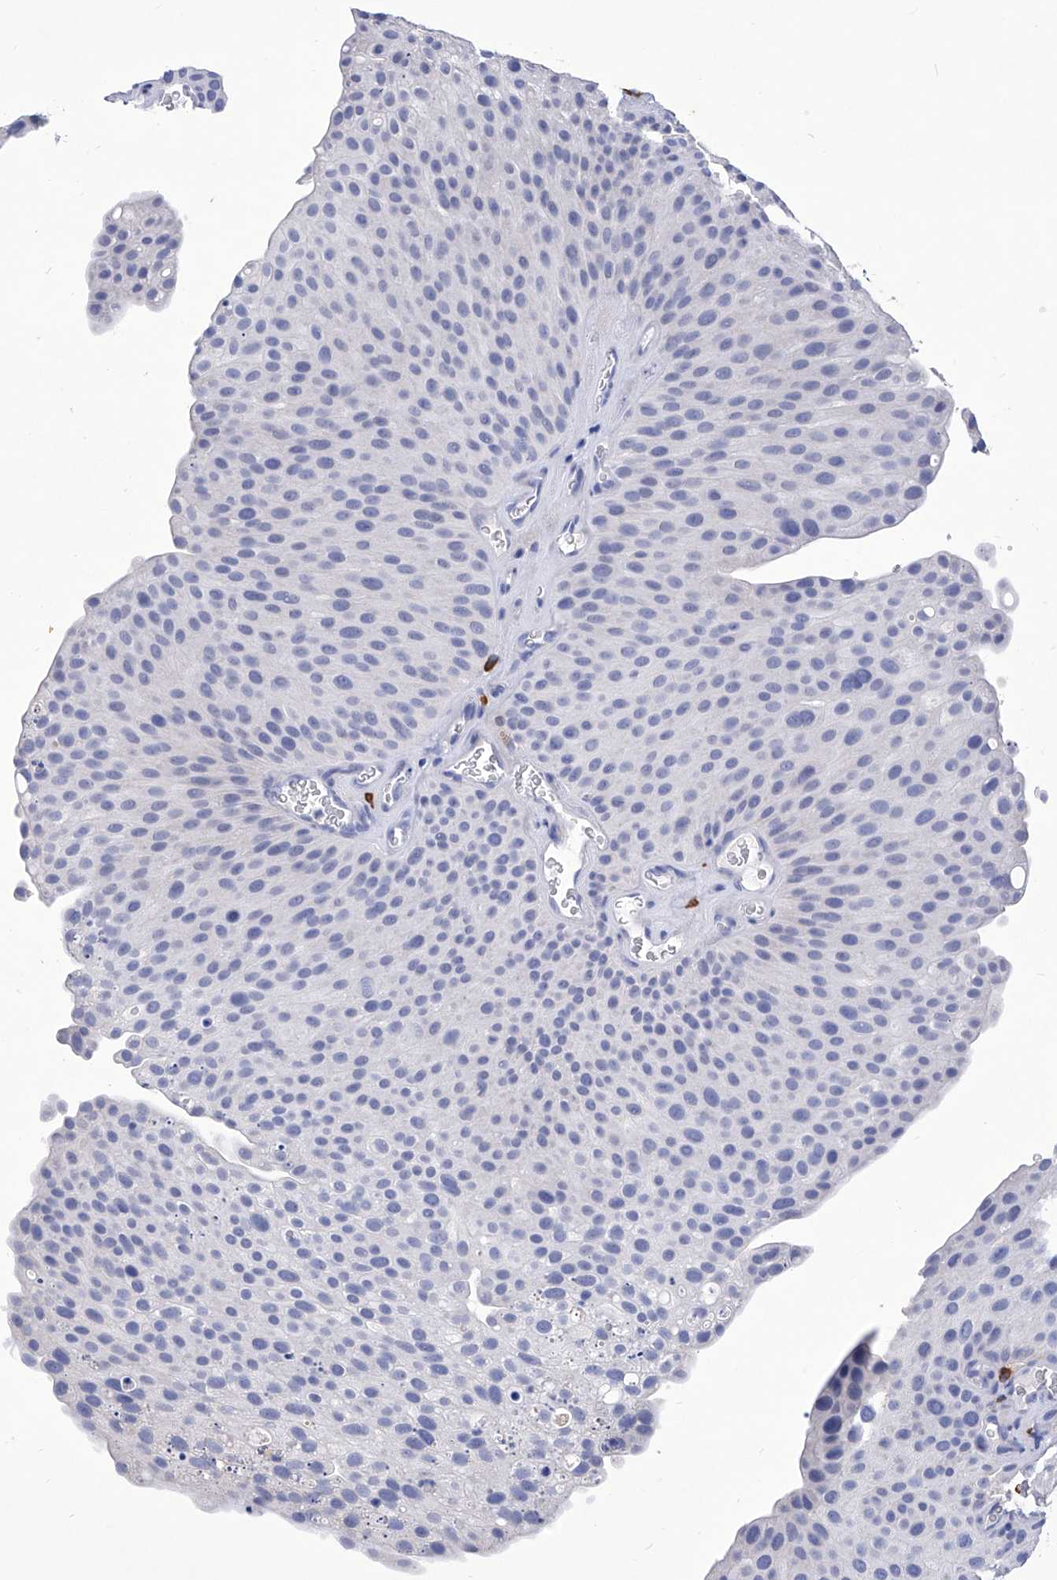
{"staining": {"intensity": "negative", "quantity": "none", "location": "none"}, "tissue": "urothelial cancer", "cell_type": "Tumor cells", "image_type": "cancer", "snomed": [{"axis": "morphology", "description": "Urothelial carcinoma, Low grade"}, {"axis": "topography", "description": "Smooth muscle"}, {"axis": "topography", "description": "Urinary bladder"}], "caption": "Human urothelial cancer stained for a protein using IHC shows no staining in tumor cells.", "gene": "IFNL2", "patient": {"sex": "male", "age": 60}}